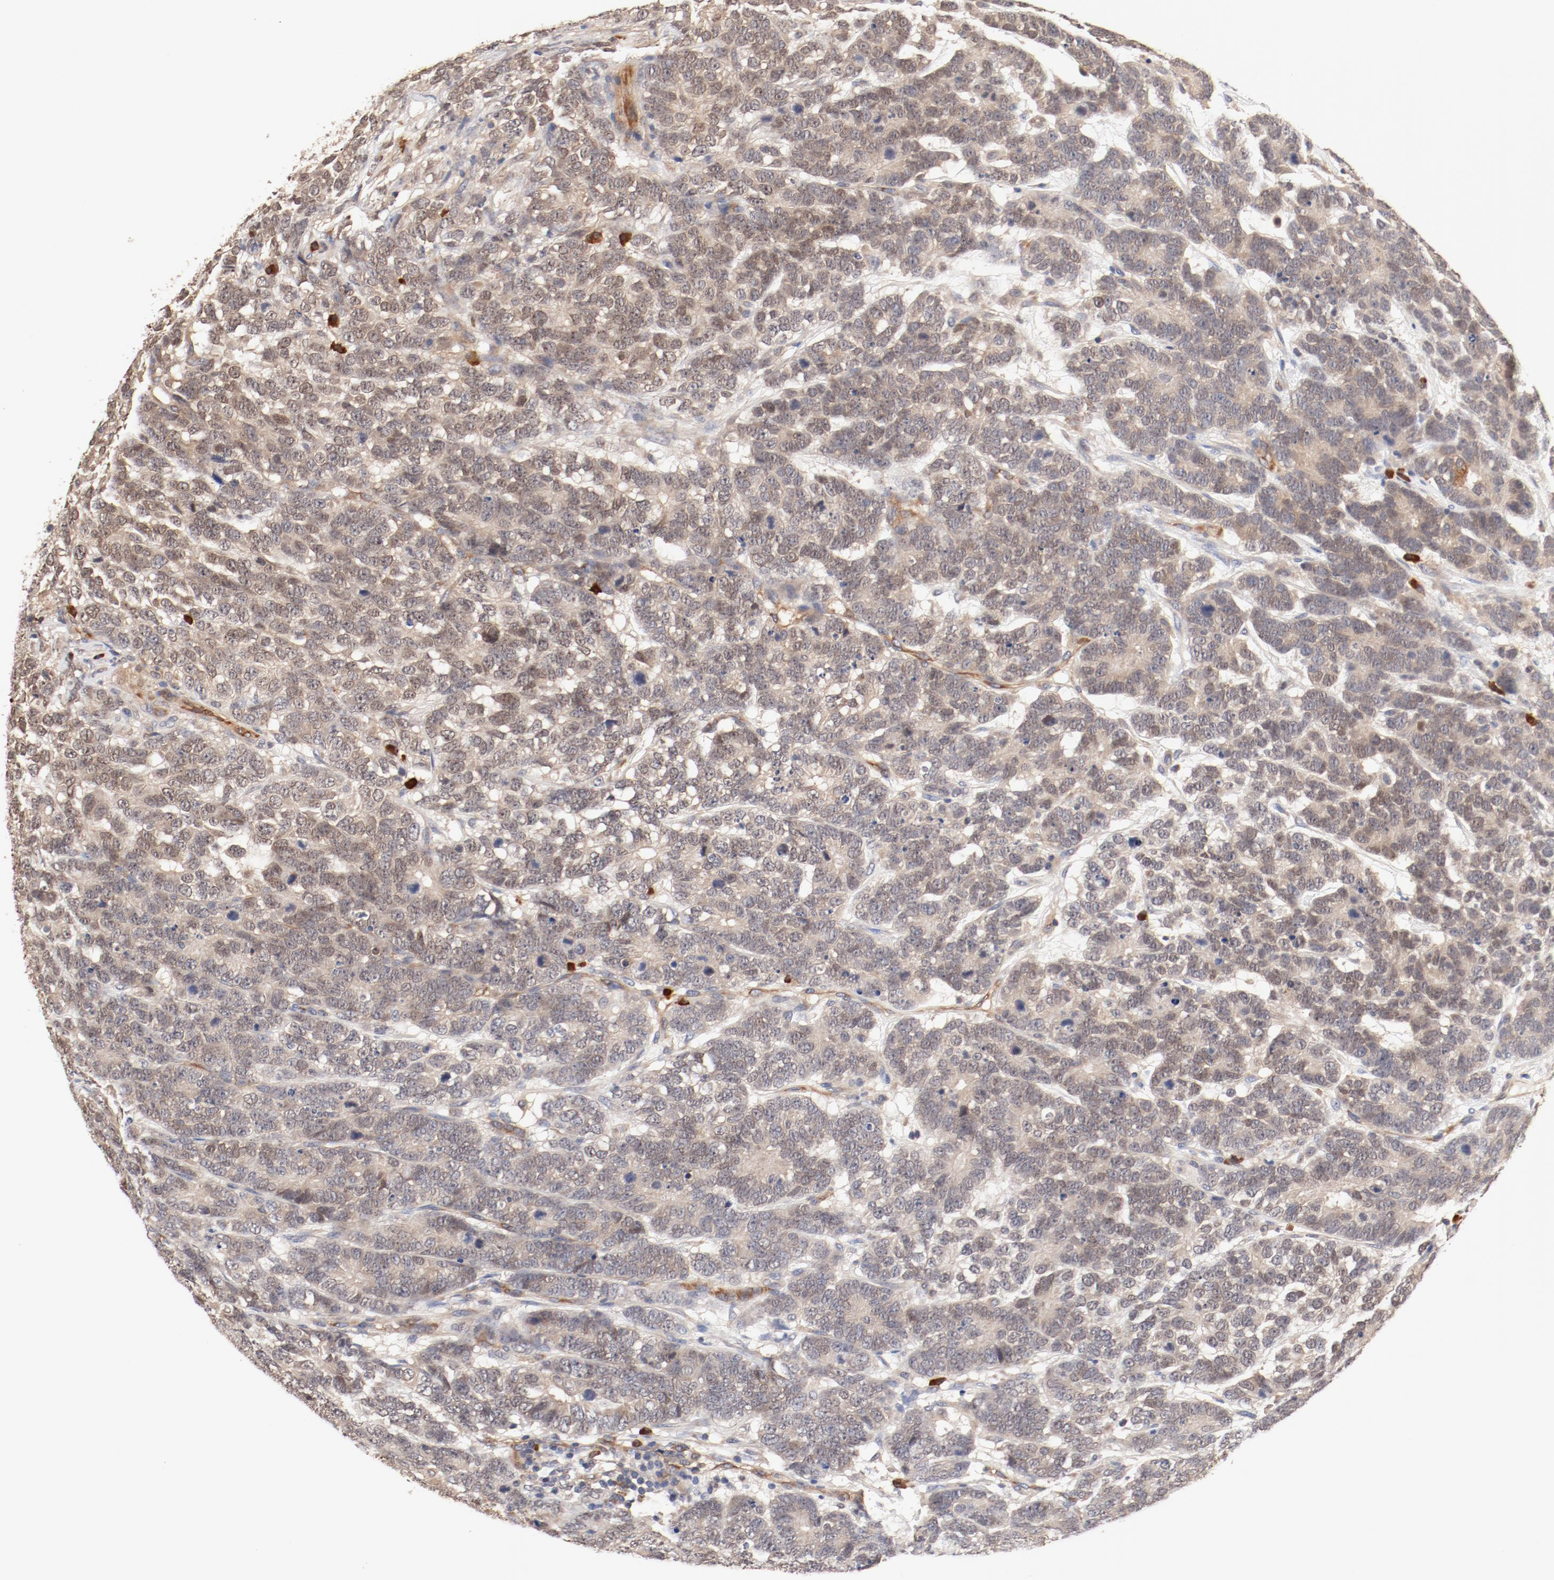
{"staining": {"intensity": "weak", "quantity": "25%-75%", "location": "cytoplasmic/membranous,nuclear"}, "tissue": "testis cancer", "cell_type": "Tumor cells", "image_type": "cancer", "snomed": [{"axis": "morphology", "description": "Carcinoma, Embryonal, NOS"}, {"axis": "topography", "description": "Testis"}], "caption": "The histopathology image shows immunohistochemical staining of embryonal carcinoma (testis). There is weak cytoplasmic/membranous and nuclear staining is identified in about 25%-75% of tumor cells.", "gene": "UBE2J1", "patient": {"sex": "male", "age": 26}}